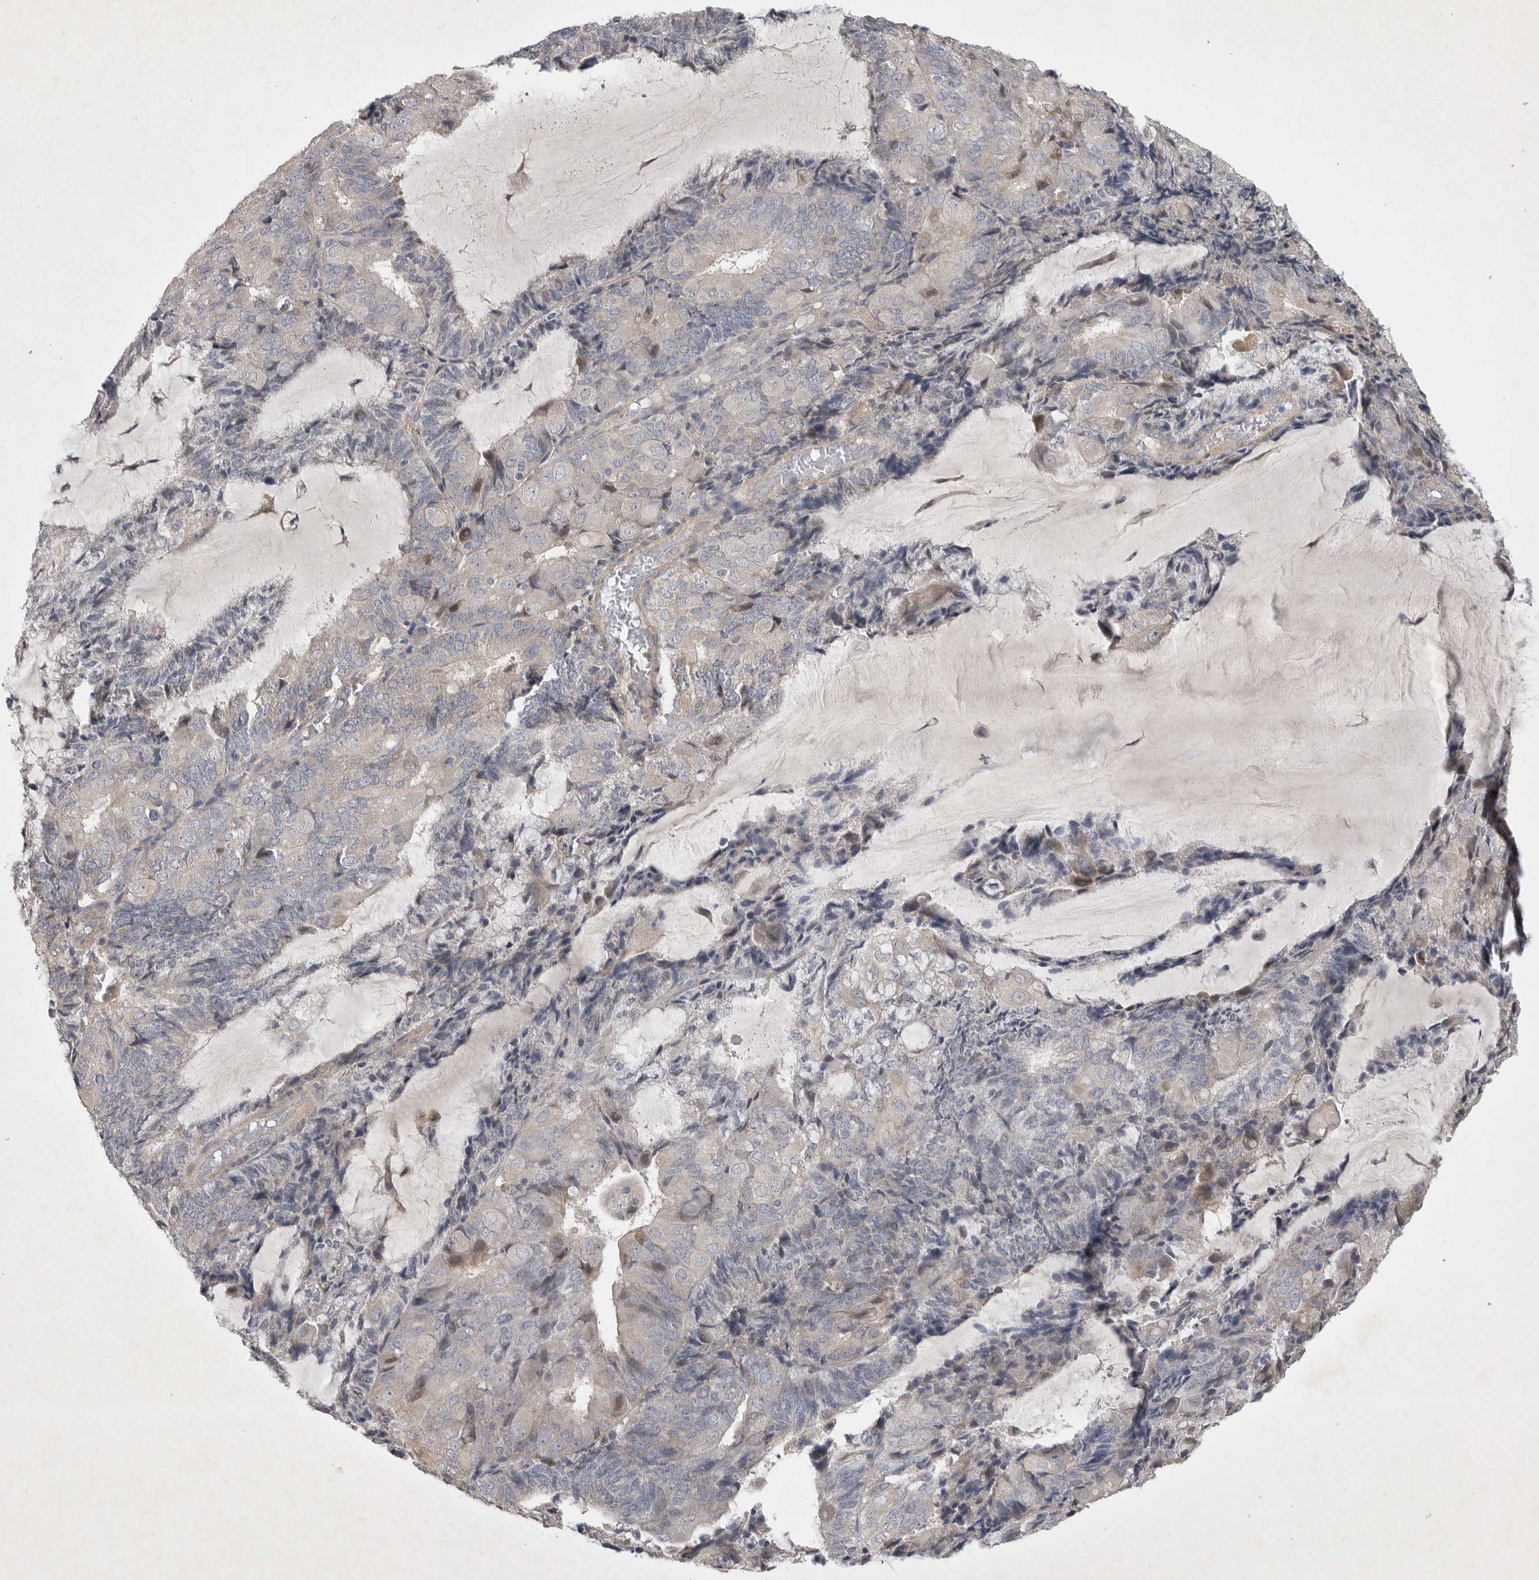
{"staining": {"intensity": "negative", "quantity": "none", "location": "none"}, "tissue": "endometrial cancer", "cell_type": "Tumor cells", "image_type": "cancer", "snomed": [{"axis": "morphology", "description": "Adenocarcinoma, NOS"}, {"axis": "topography", "description": "Endometrium"}], "caption": "DAB (3,3'-diaminobenzidine) immunohistochemical staining of human endometrial adenocarcinoma displays no significant staining in tumor cells.", "gene": "EDEM3", "patient": {"sex": "female", "age": 81}}